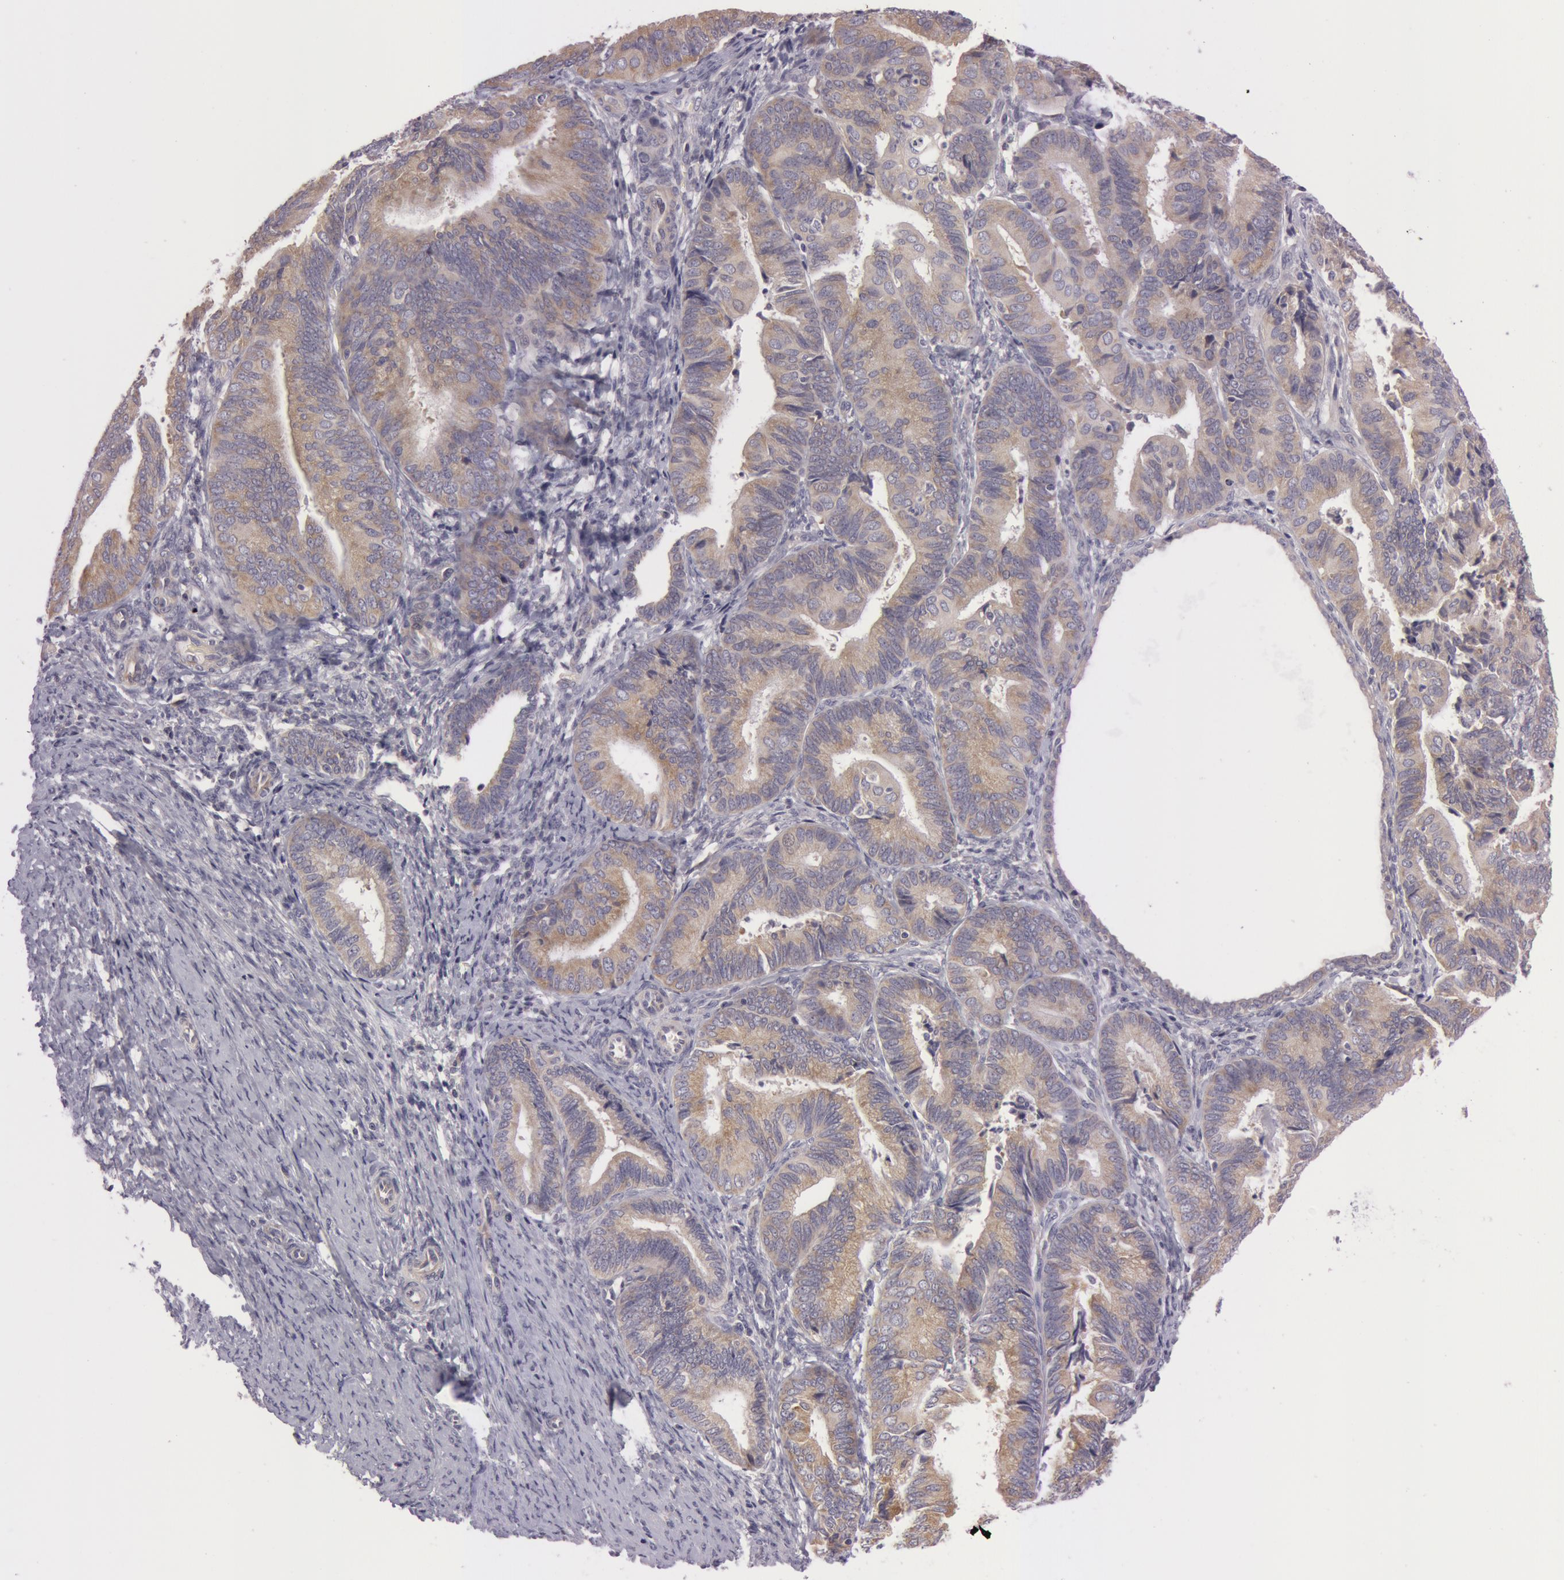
{"staining": {"intensity": "moderate", "quantity": ">75%", "location": "cytoplasmic/membranous"}, "tissue": "endometrial cancer", "cell_type": "Tumor cells", "image_type": "cancer", "snomed": [{"axis": "morphology", "description": "Adenocarcinoma, NOS"}, {"axis": "topography", "description": "Endometrium"}], "caption": "Human adenocarcinoma (endometrial) stained with a protein marker displays moderate staining in tumor cells.", "gene": "RALGAPA1", "patient": {"sex": "female", "age": 63}}